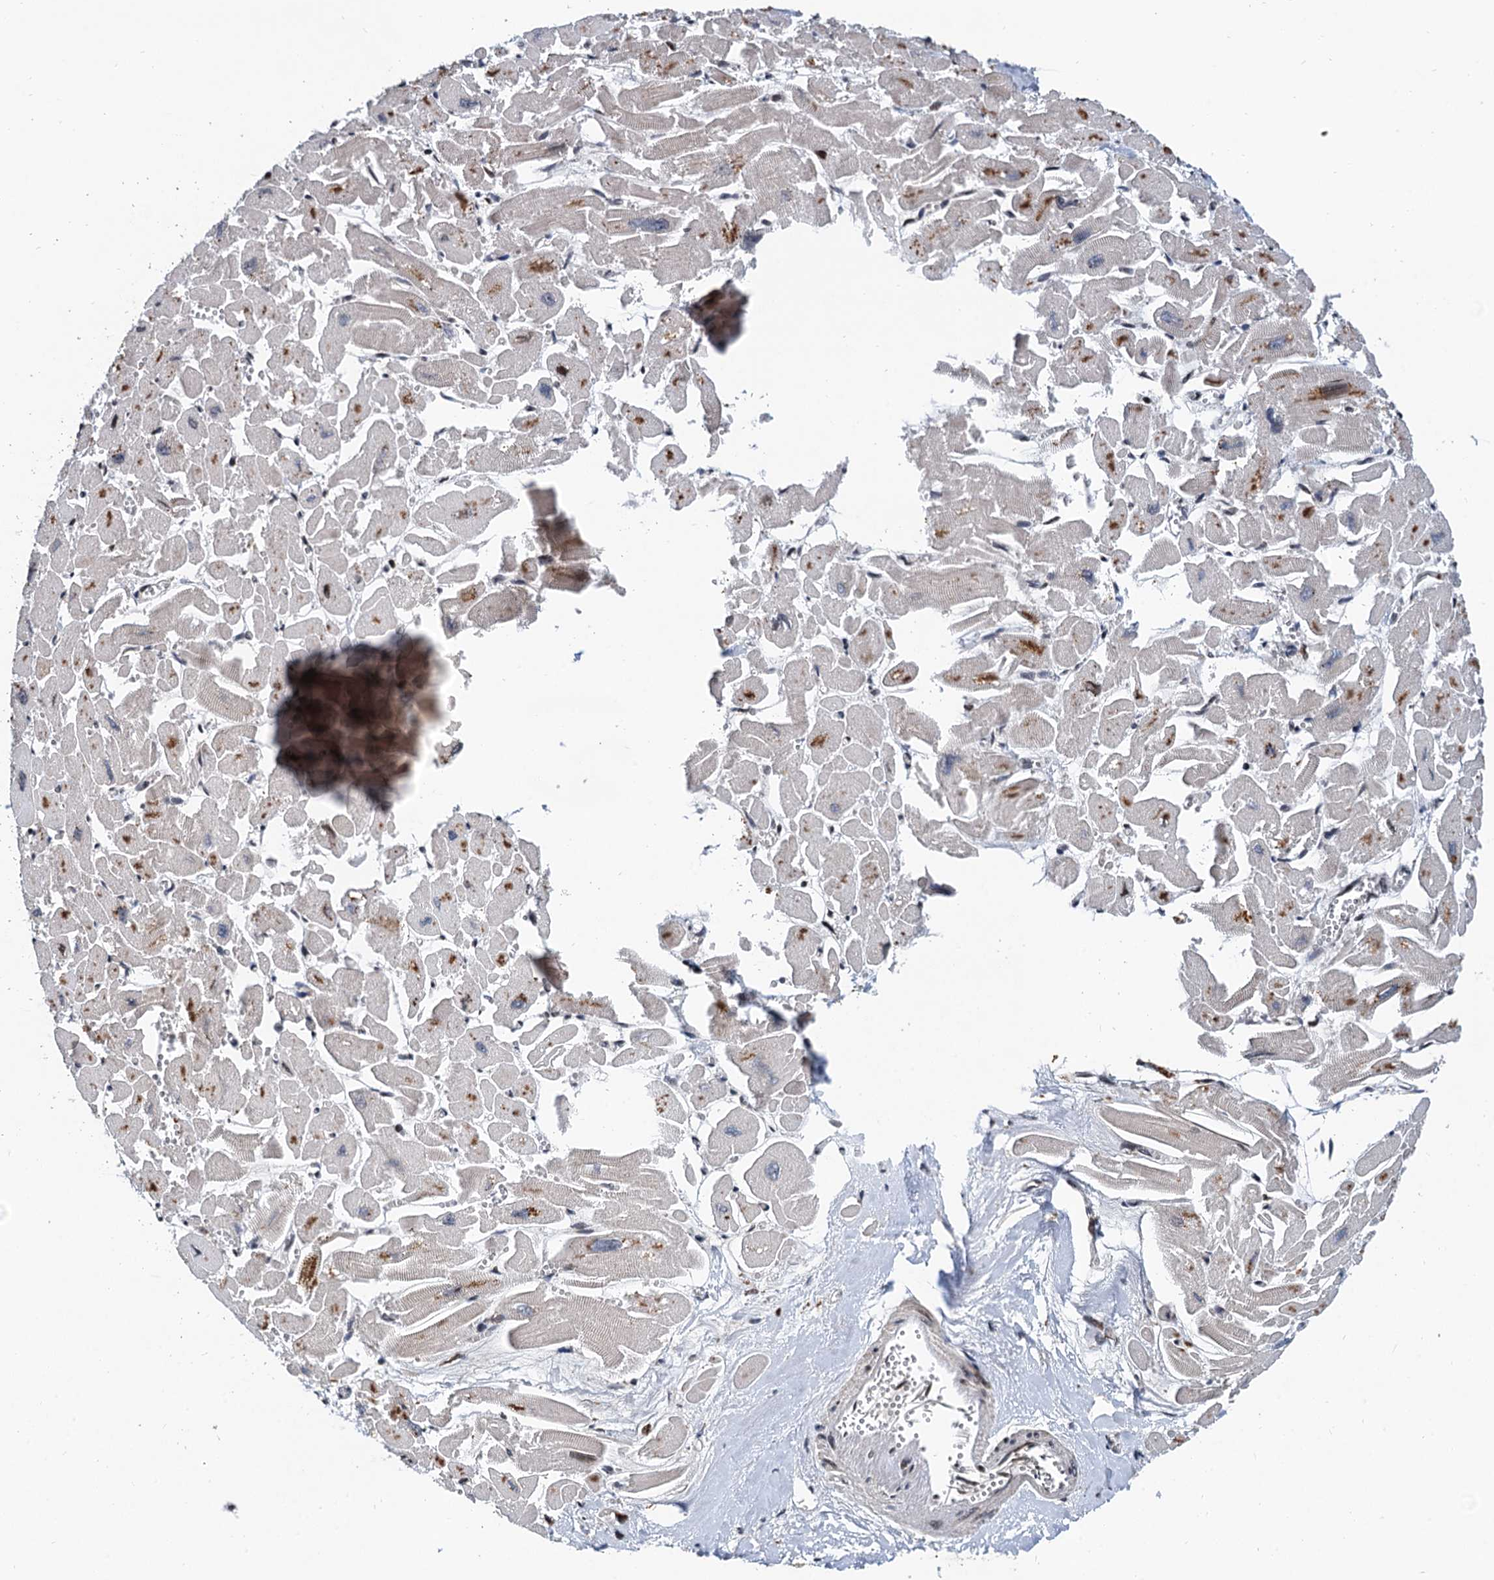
{"staining": {"intensity": "moderate", "quantity": "<25%", "location": "cytoplasmic/membranous"}, "tissue": "heart muscle", "cell_type": "Cardiomyocytes", "image_type": "normal", "snomed": [{"axis": "morphology", "description": "Normal tissue, NOS"}, {"axis": "topography", "description": "Heart"}], "caption": "Heart muscle stained with IHC displays moderate cytoplasmic/membranous expression in approximately <25% of cardiomyocytes. Using DAB (brown) and hematoxylin (blue) stains, captured at high magnification using brightfield microscopy.", "gene": "FAM217B", "patient": {"sex": "male", "age": 54}}